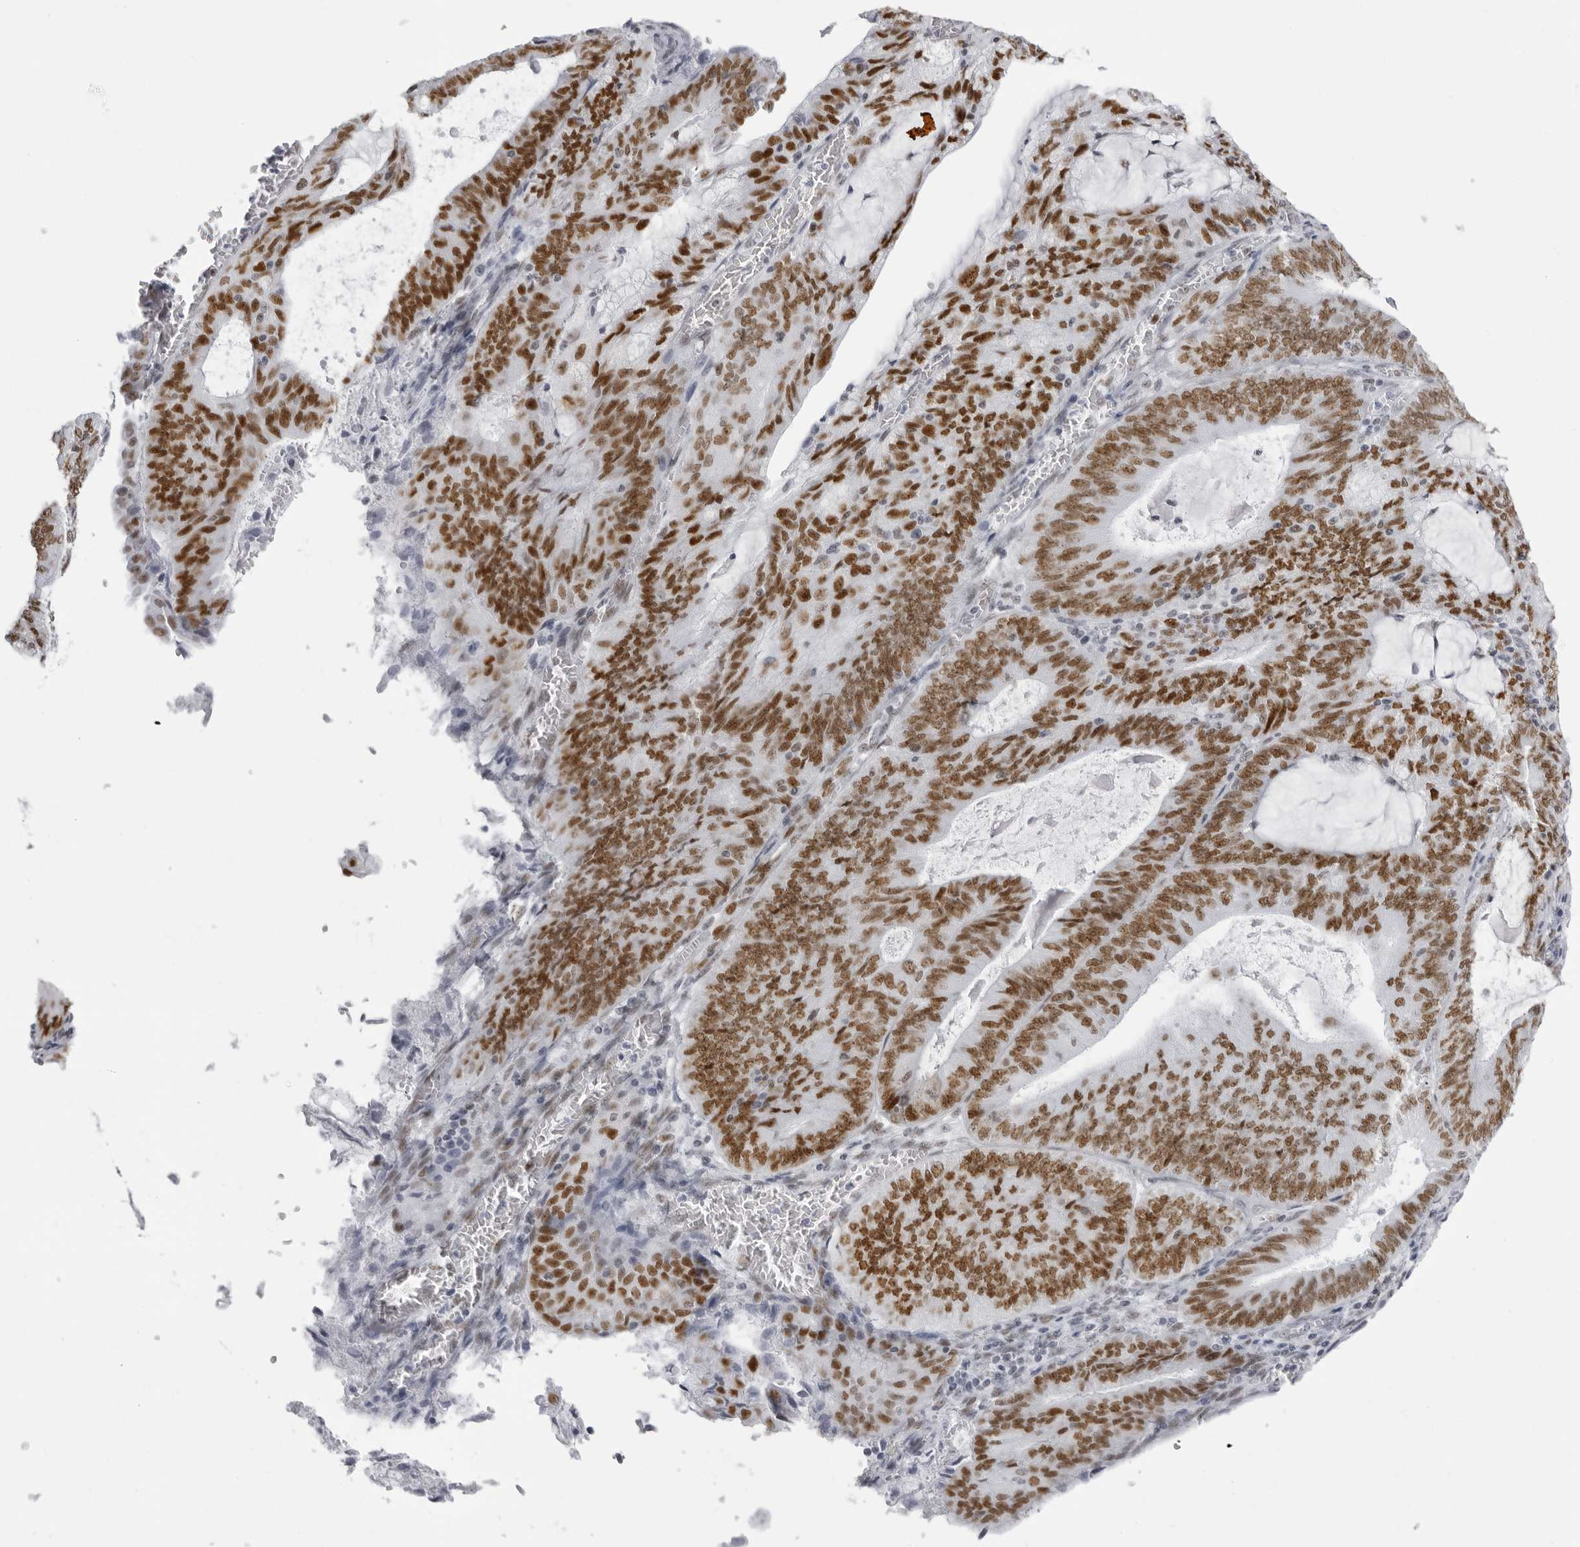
{"staining": {"intensity": "strong", "quantity": ">75%", "location": "nuclear"}, "tissue": "endometrial cancer", "cell_type": "Tumor cells", "image_type": "cancer", "snomed": [{"axis": "morphology", "description": "Adenocarcinoma, NOS"}, {"axis": "topography", "description": "Endometrium"}], "caption": "Immunohistochemical staining of adenocarcinoma (endometrial) reveals high levels of strong nuclear protein positivity in about >75% of tumor cells.", "gene": "IRF2BP2", "patient": {"sex": "female", "age": 81}}